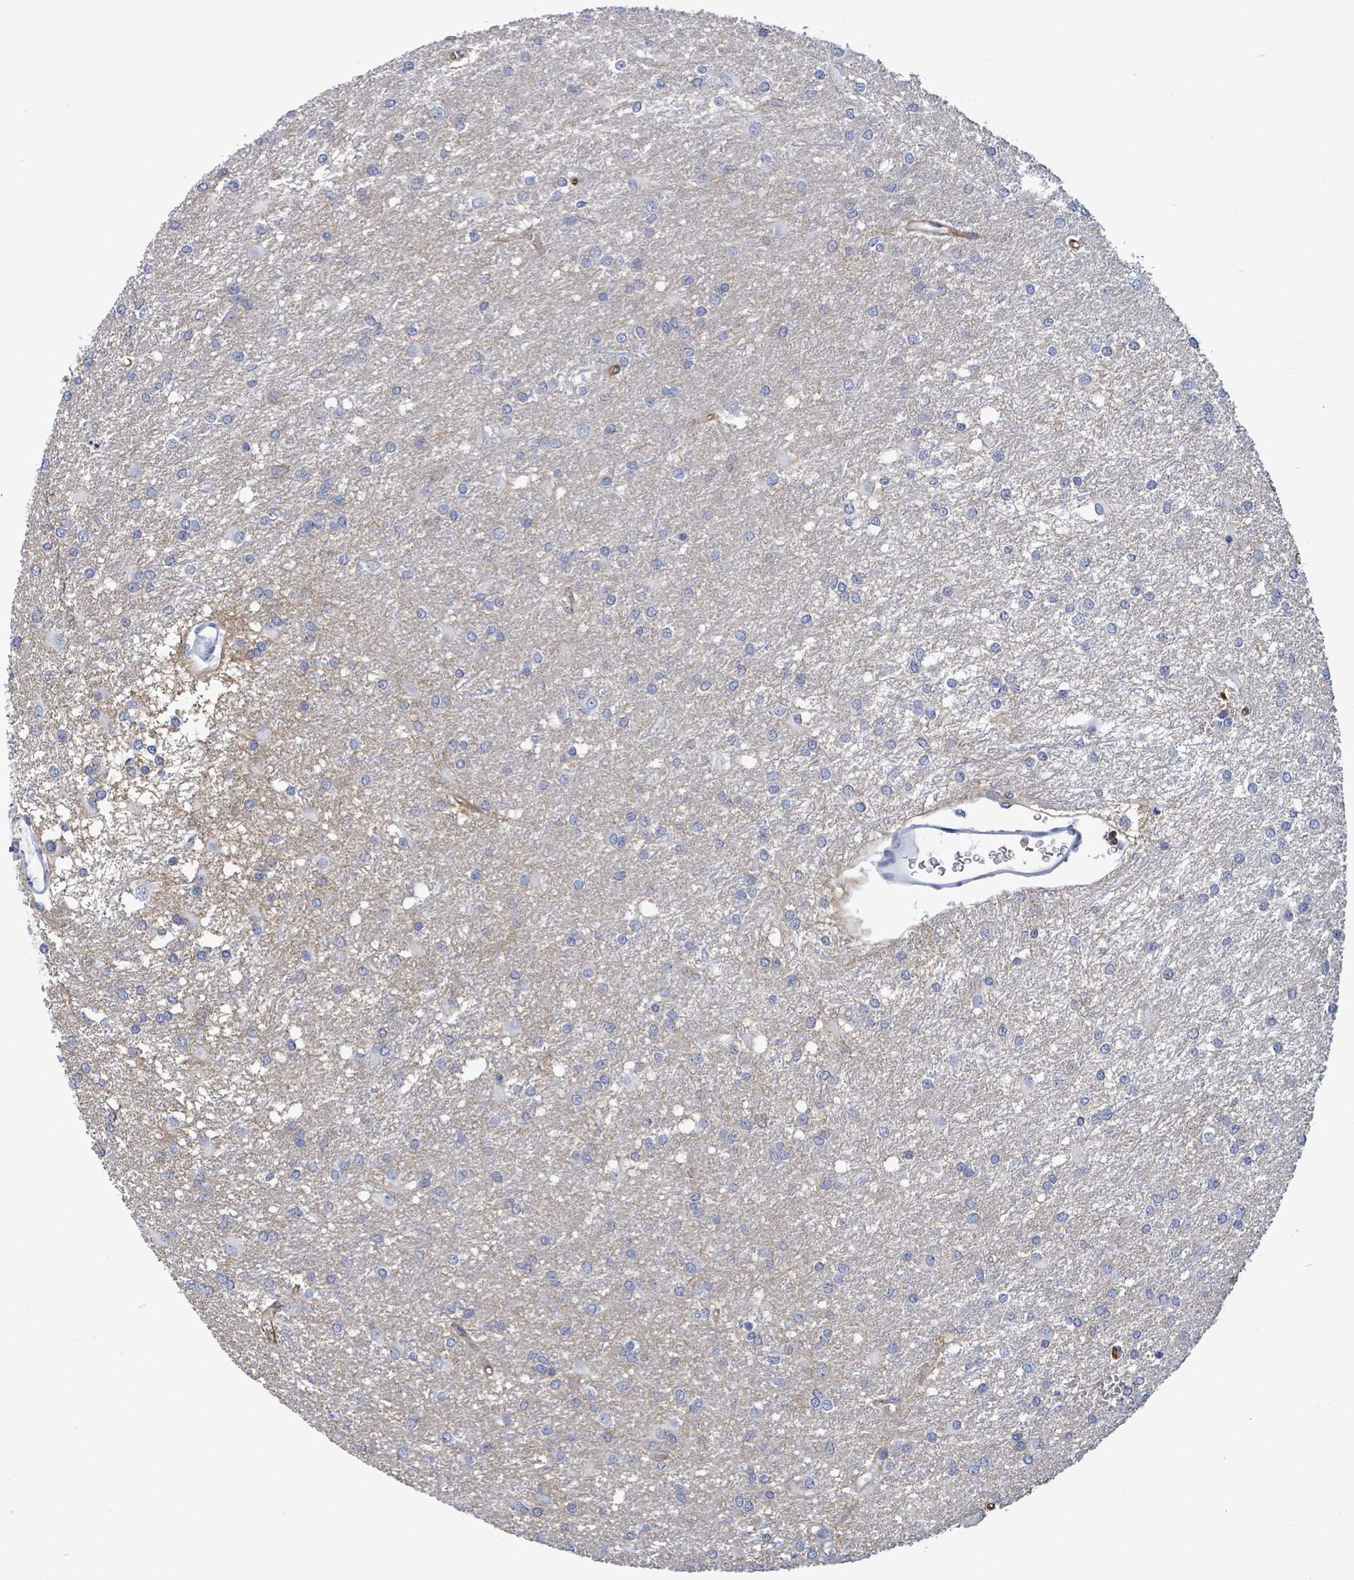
{"staining": {"intensity": "negative", "quantity": "none", "location": "none"}, "tissue": "glioma", "cell_type": "Tumor cells", "image_type": "cancer", "snomed": [{"axis": "morphology", "description": "Glioma, malignant, High grade"}, {"axis": "topography", "description": "Brain"}], "caption": "The image exhibits no significant staining in tumor cells of malignant glioma (high-grade).", "gene": "BSG", "patient": {"sex": "female", "age": 50}}